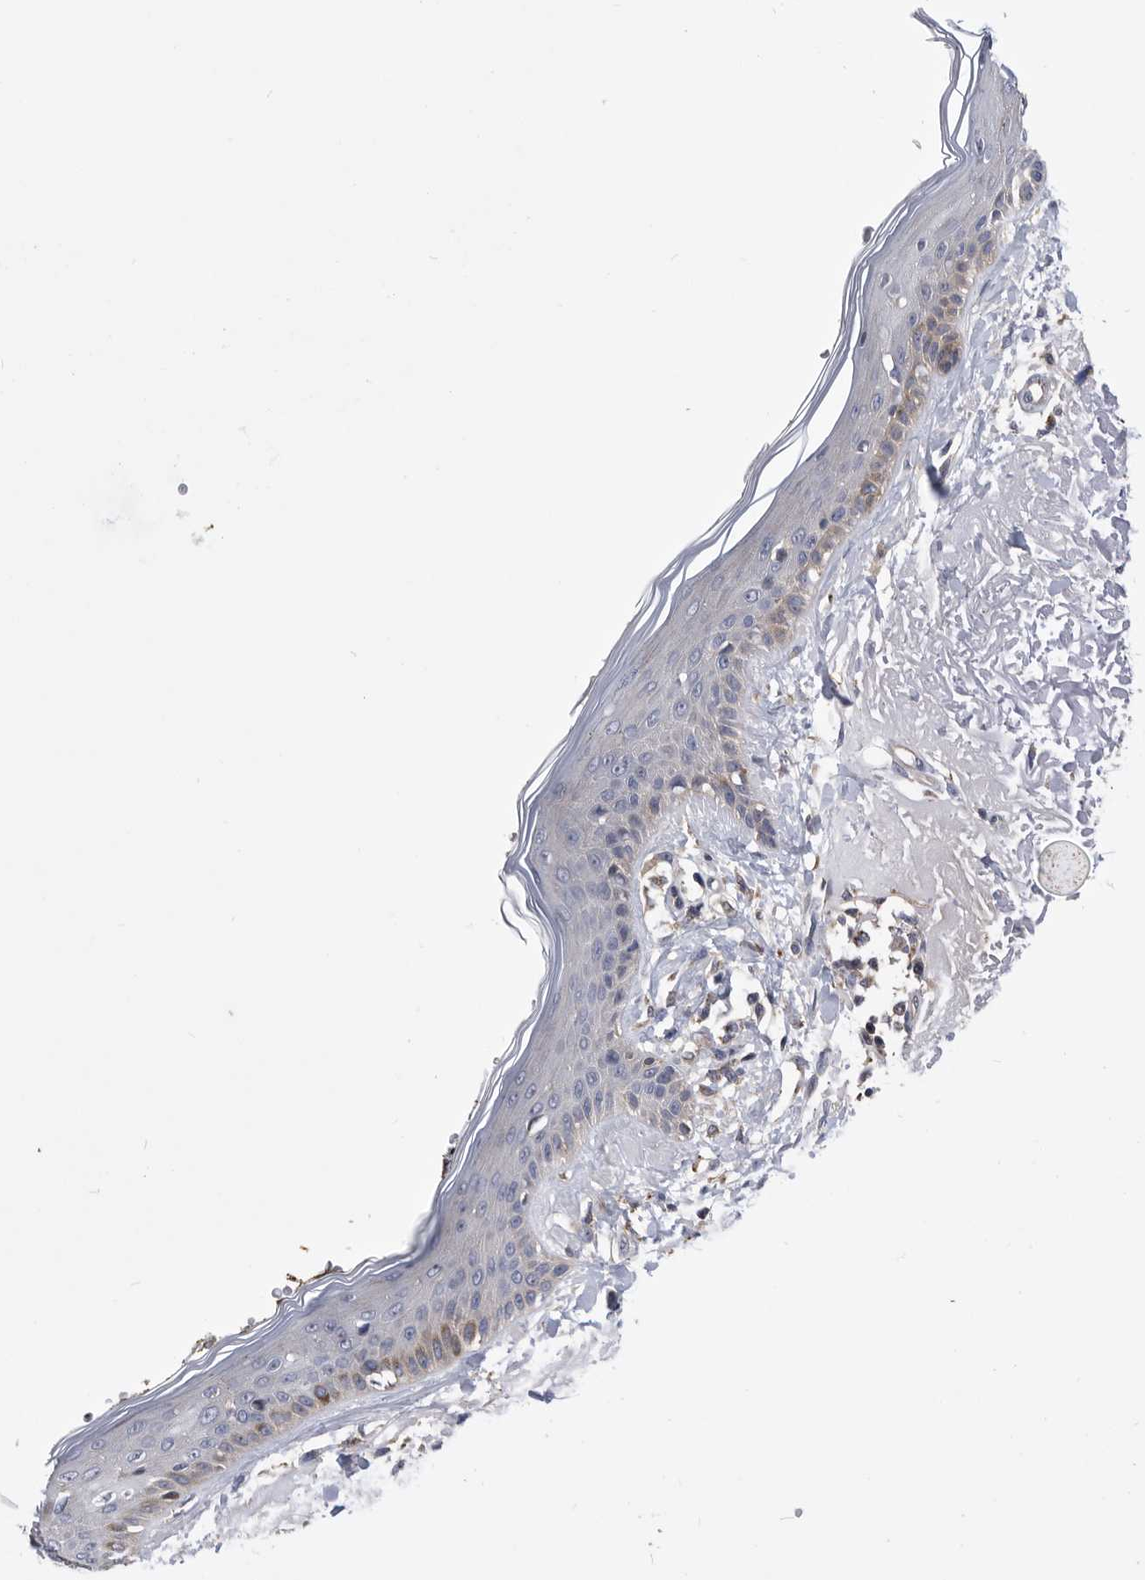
{"staining": {"intensity": "weak", "quantity": ">75%", "location": "cytoplasmic/membranous"}, "tissue": "skin", "cell_type": "Fibroblasts", "image_type": "normal", "snomed": [{"axis": "morphology", "description": "Normal tissue, NOS"}, {"axis": "topography", "description": "Skin"}, {"axis": "topography", "description": "Skeletal muscle"}], "caption": "IHC staining of normal skin, which demonstrates low levels of weak cytoplasmic/membranous positivity in approximately >75% of fibroblasts indicating weak cytoplasmic/membranous protein staining. The staining was performed using DAB (brown) for protein detection and nuclei were counterstained in hematoxylin (blue).", "gene": "BAIAP3", "patient": {"sex": "male", "age": 83}}